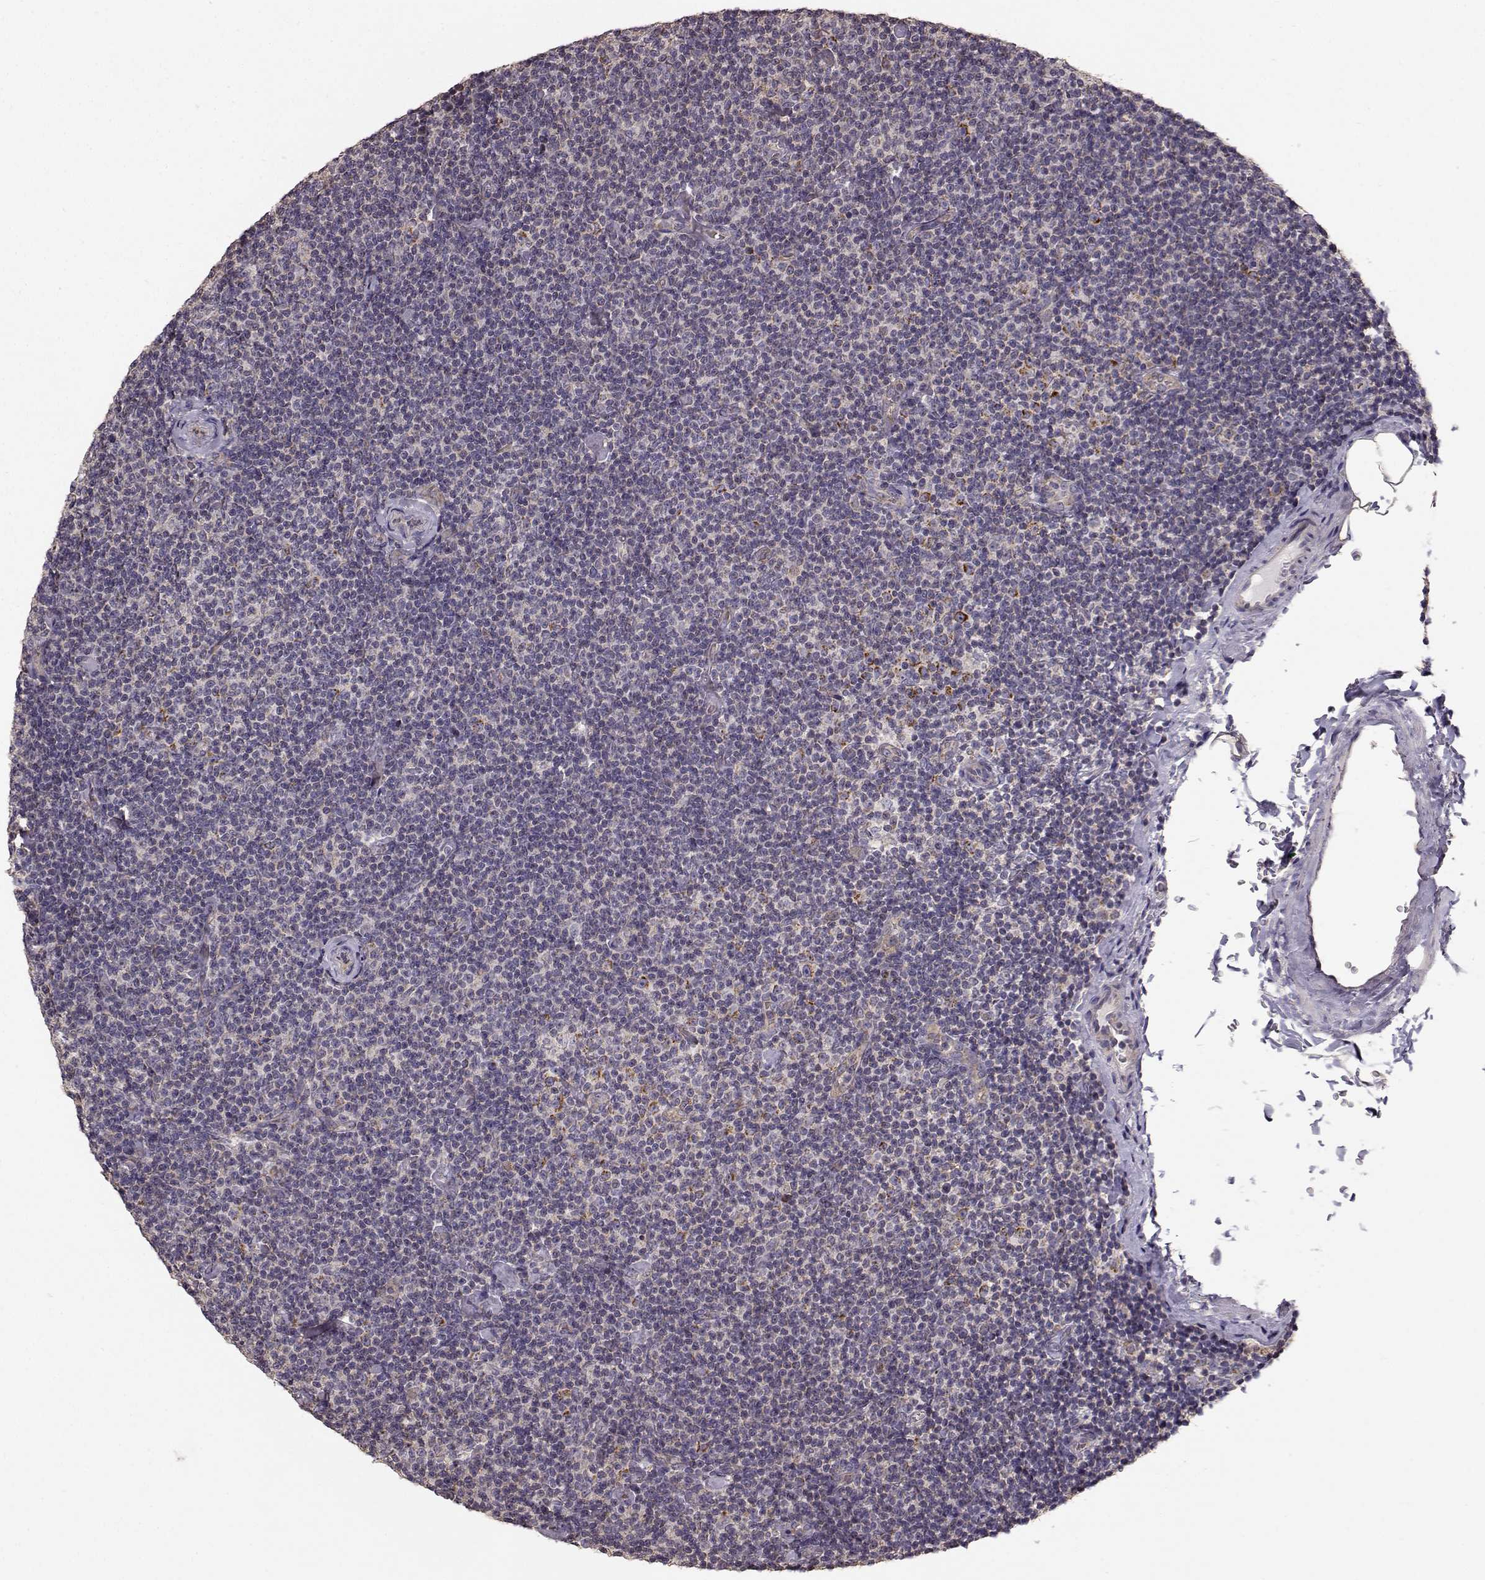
{"staining": {"intensity": "negative", "quantity": "none", "location": "none"}, "tissue": "lymphoma", "cell_type": "Tumor cells", "image_type": "cancer", "snomed": [{"axis": "morphology", "description": "Malignant lymphoma, non-Hodgkin's type, Low grade"}, {"axis": "topography", "description": "Lymph node"}], "caption": "Low-grade malignant lymphoma, non-Hodgkin's type was stained to show a protein in brown. There is no significant staining in tumor cells.", "gene": "ERBB3", "patient": {"sex": "male", "age": 81}}